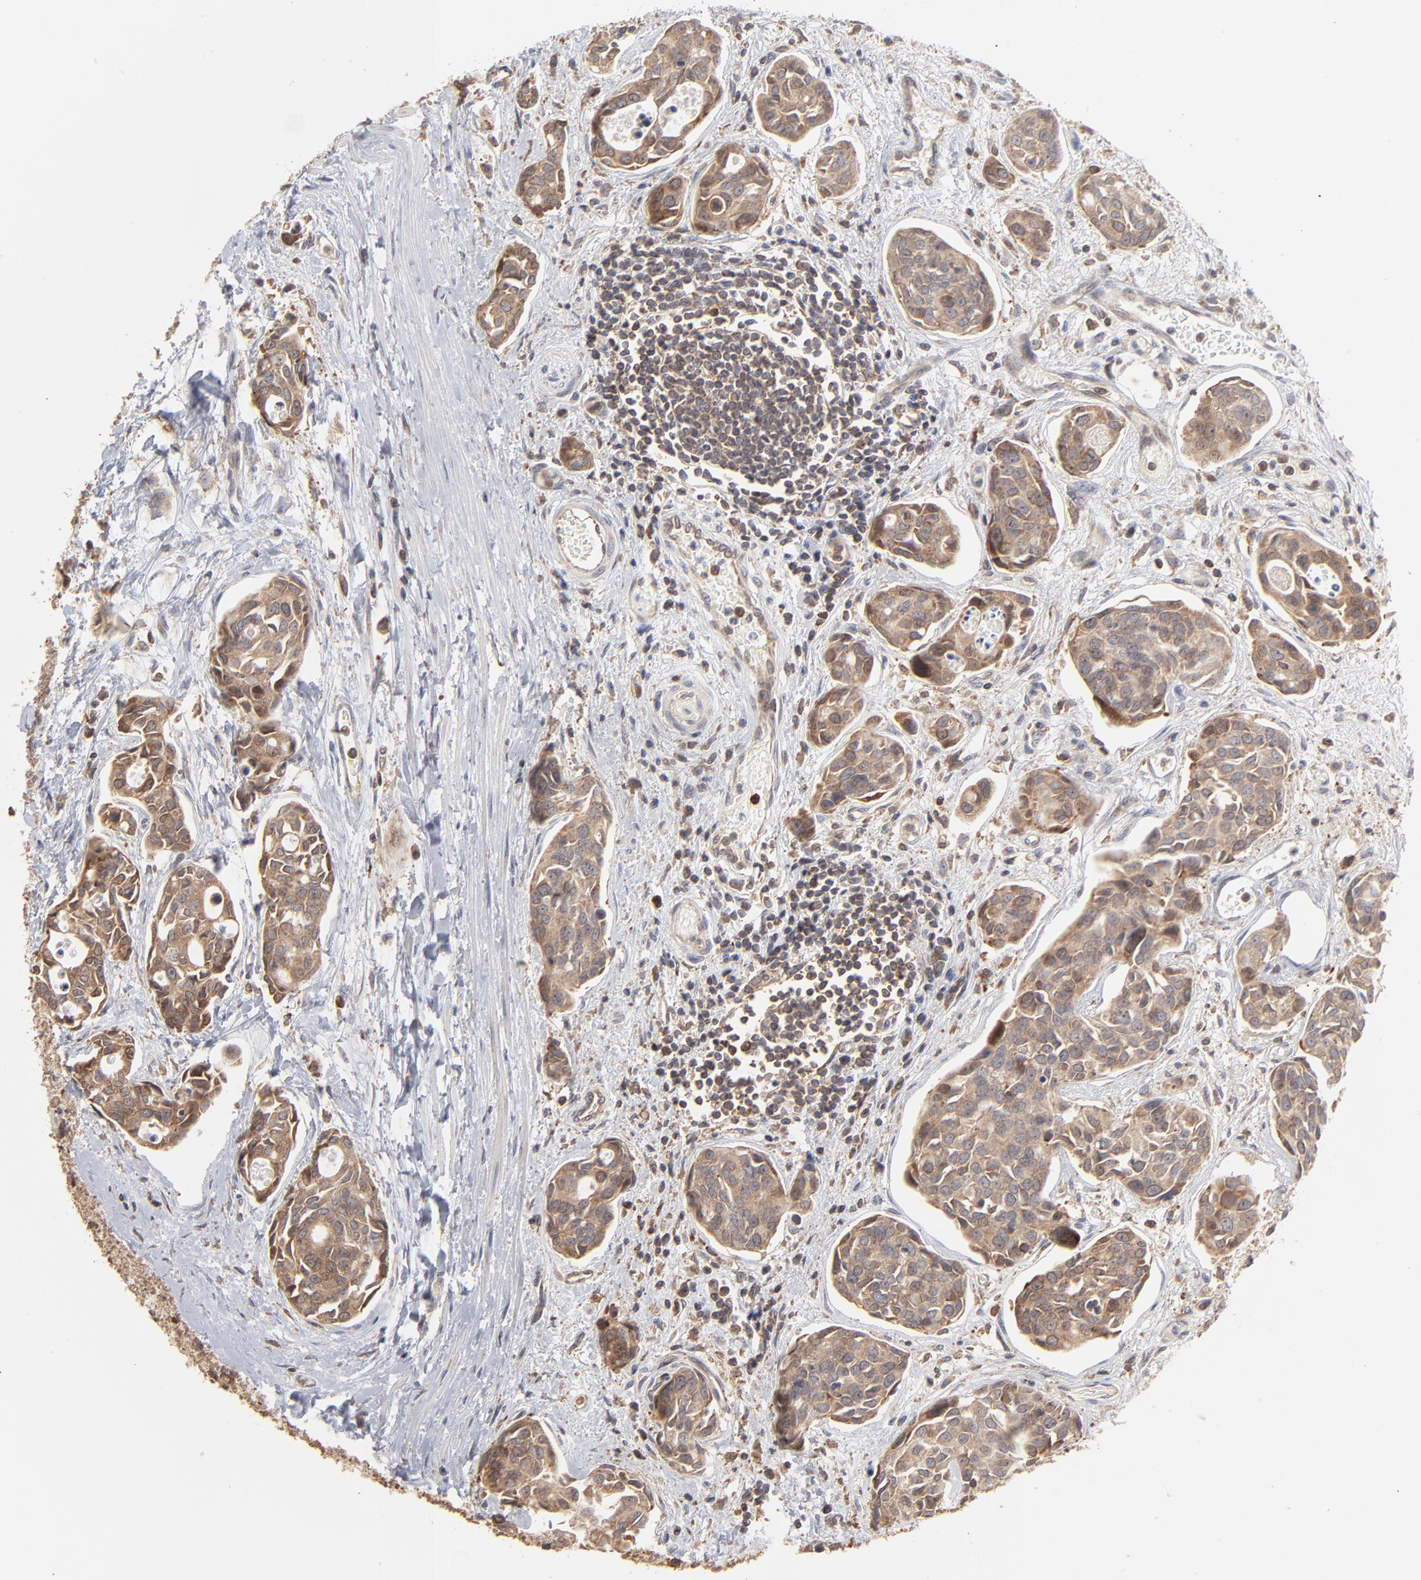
{"staining": {"intensity": "moderate", "quantity": ">75%", "location": "cytoplasmic/membranous"}, "tissue": "urothelial cancer", "cell_type": "Tumor cells", "image_type": "cancer", "snomed": [{"axis": "morphology", "description": "Urothelial carcinoma, High grade"}, {"axis": "topography", "description": "Urinary bladder"}], "caption": "Tumor cells exhibit medium levels of moderate cytoplasmic/membranous expression in about >75% of cells in human high-grade urothelial carcinoma.", "gene": "RNF213", "patient": {"sex": "male", "age": 78}}